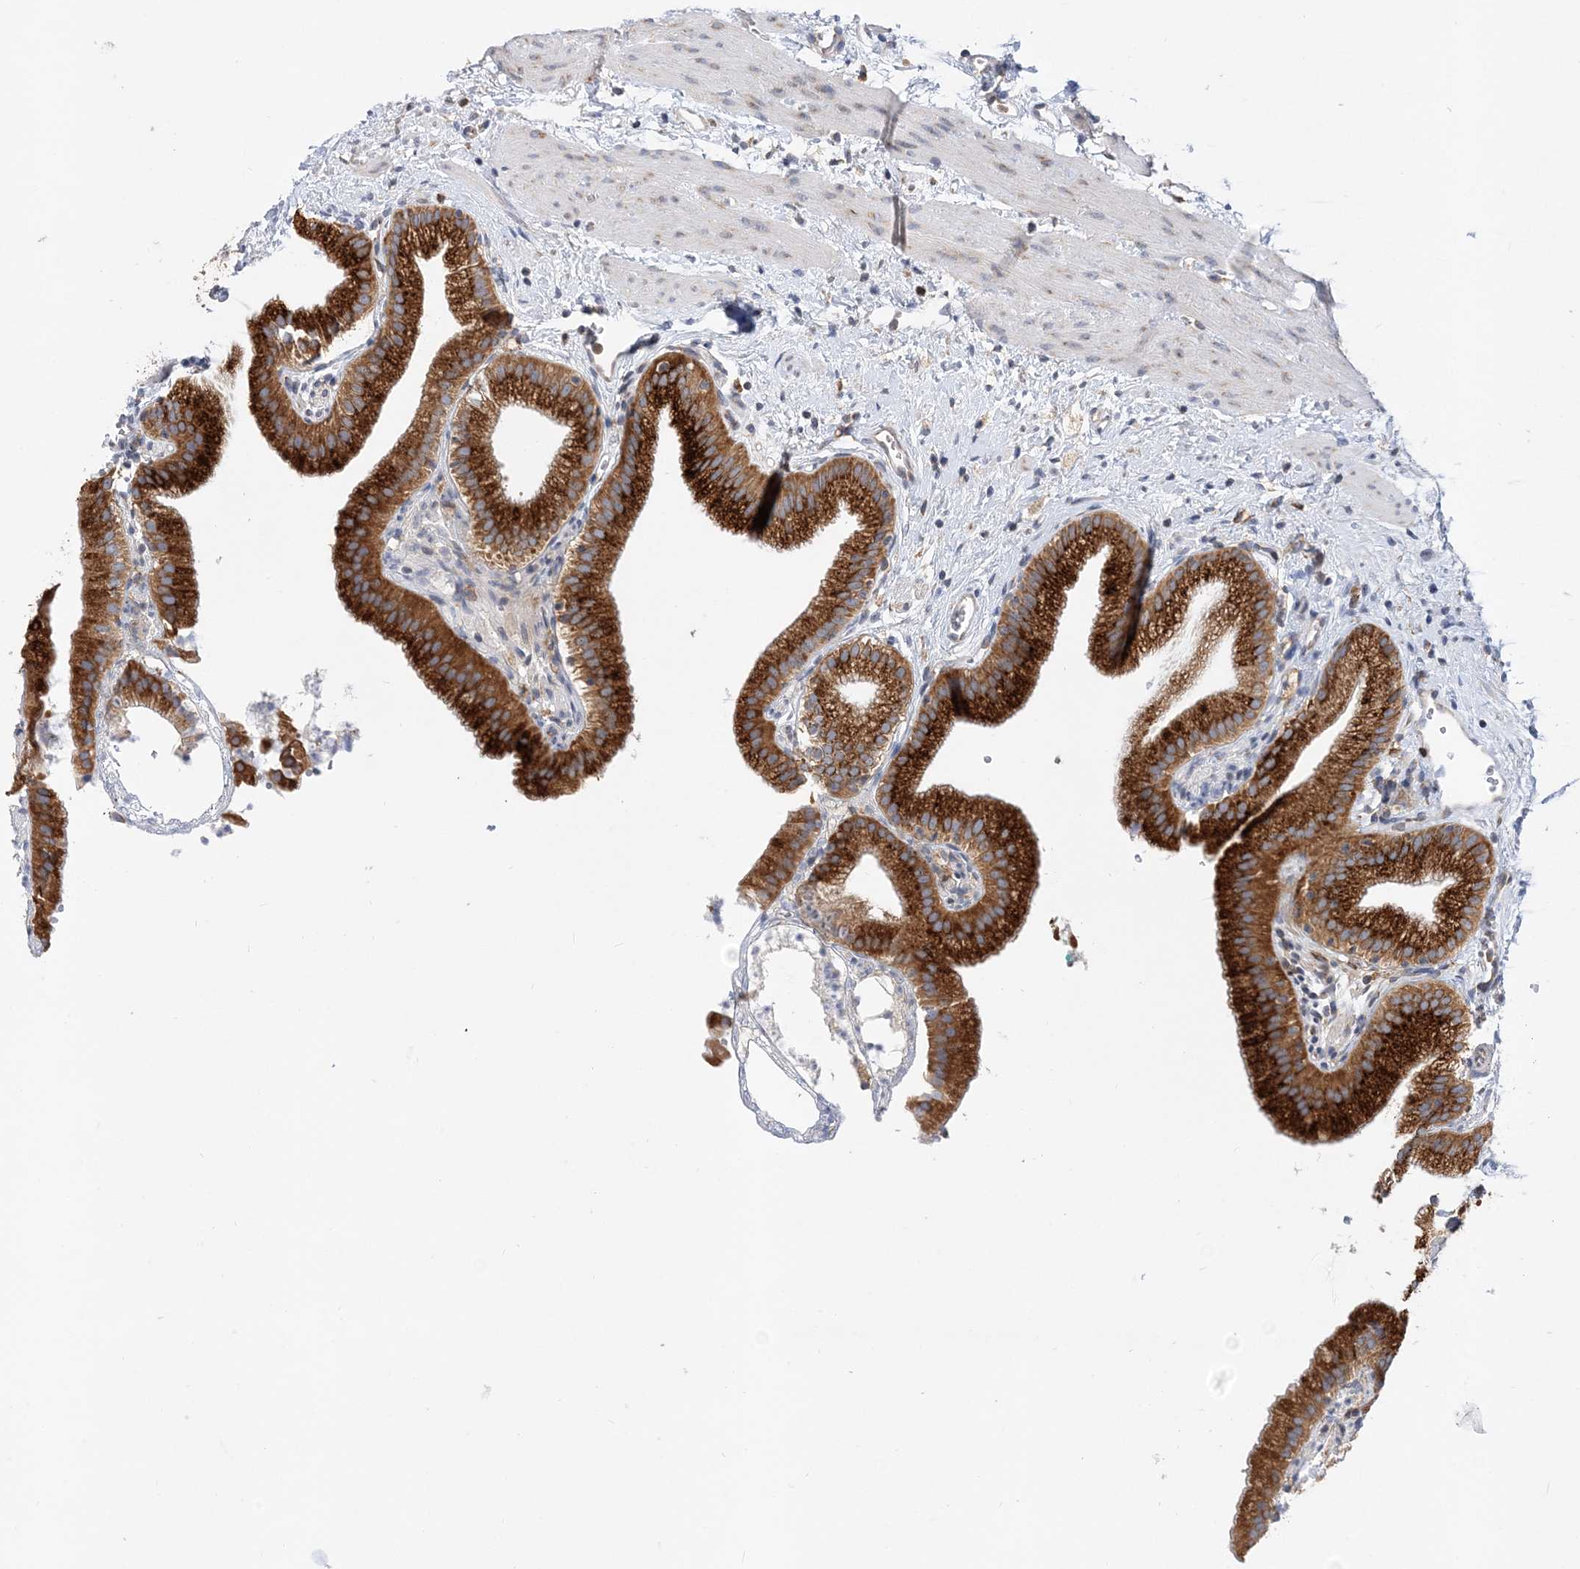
{"staining": {"intensity": "strong", "quantity": ">75%", "location": "cytoplasmic/membranous"}, "tissue": "gallbladder", "cell_type": "Glandular cells", "image_type": "normal", "snomed": [{"axis": "morphology", "description": "Normal tissue, NOS"}, {"axis": "topography", "description": "Gallbladder"}], "caption": "This histopathology image exhibits unremarkable gallbladder stained with IHC to label a protein in brown. The cytoplasmic/membranous of glandular cells show strong positivity for the protein. Nuclei are counter-stained blue.", "gene": "LARP4B", "patient": {"sex": "male", "age": 55}}